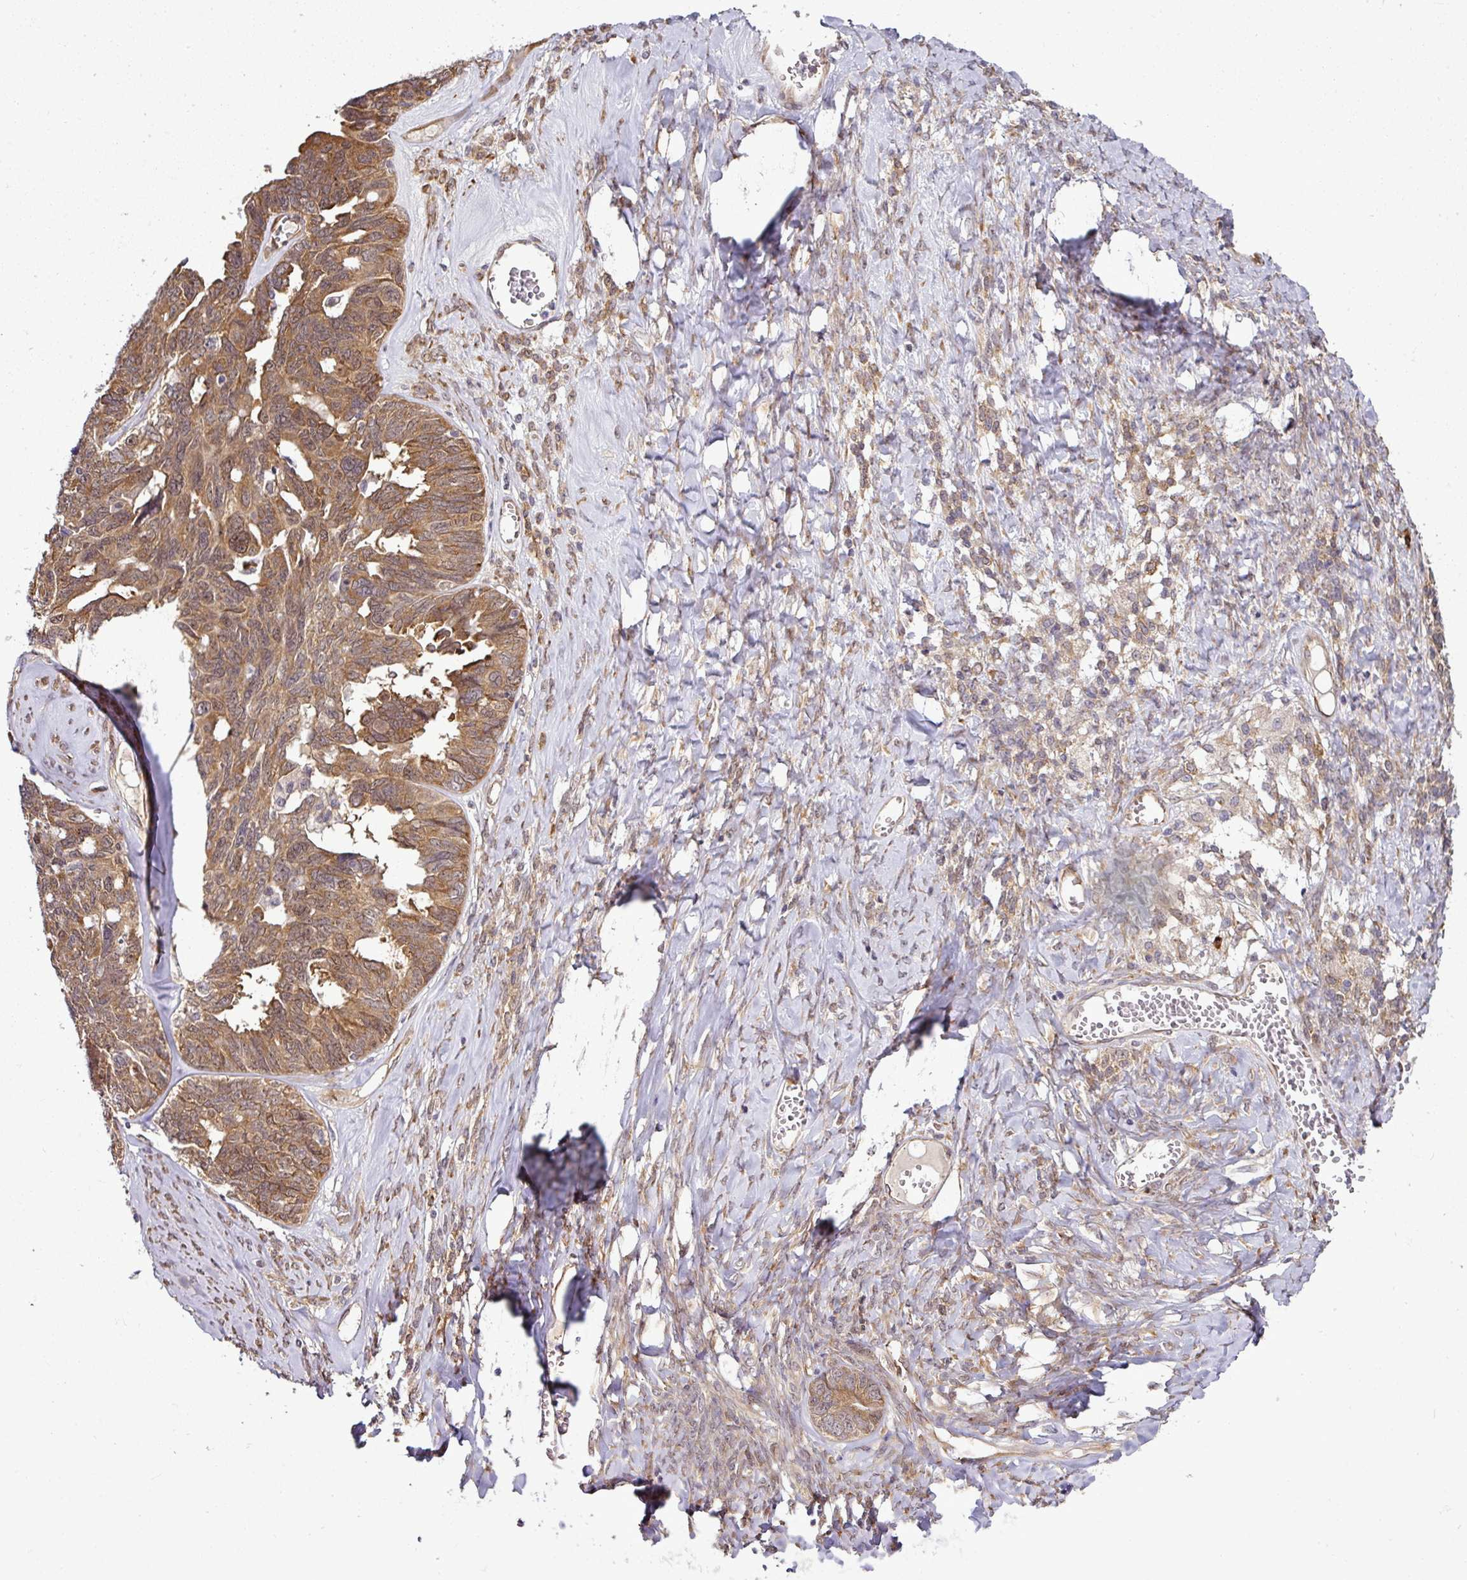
{"staining": {"intensity": "strong", "quantity": ">75%", "location": "cytoplasmic/membranous,nuclear"}, "tissue": "ovarian cancer", "cell_type": "Tumor cells", "image_type": "cancer", "snomed": [{"axis": "morphology", "description": "Cystadenocarcinoma, serous, NOS"}, {"axis": "topography", "description": "Ovary"}], "caption": "Protein staining of ovarian cancer (serous cystadenocarcinoma) tissue shows strong cytoplasmic/membranous and nuclear staining in approximately >75% of tumor cells.", "gene": "RBM4B", "patient": {"sex": "female", "age": 79}}